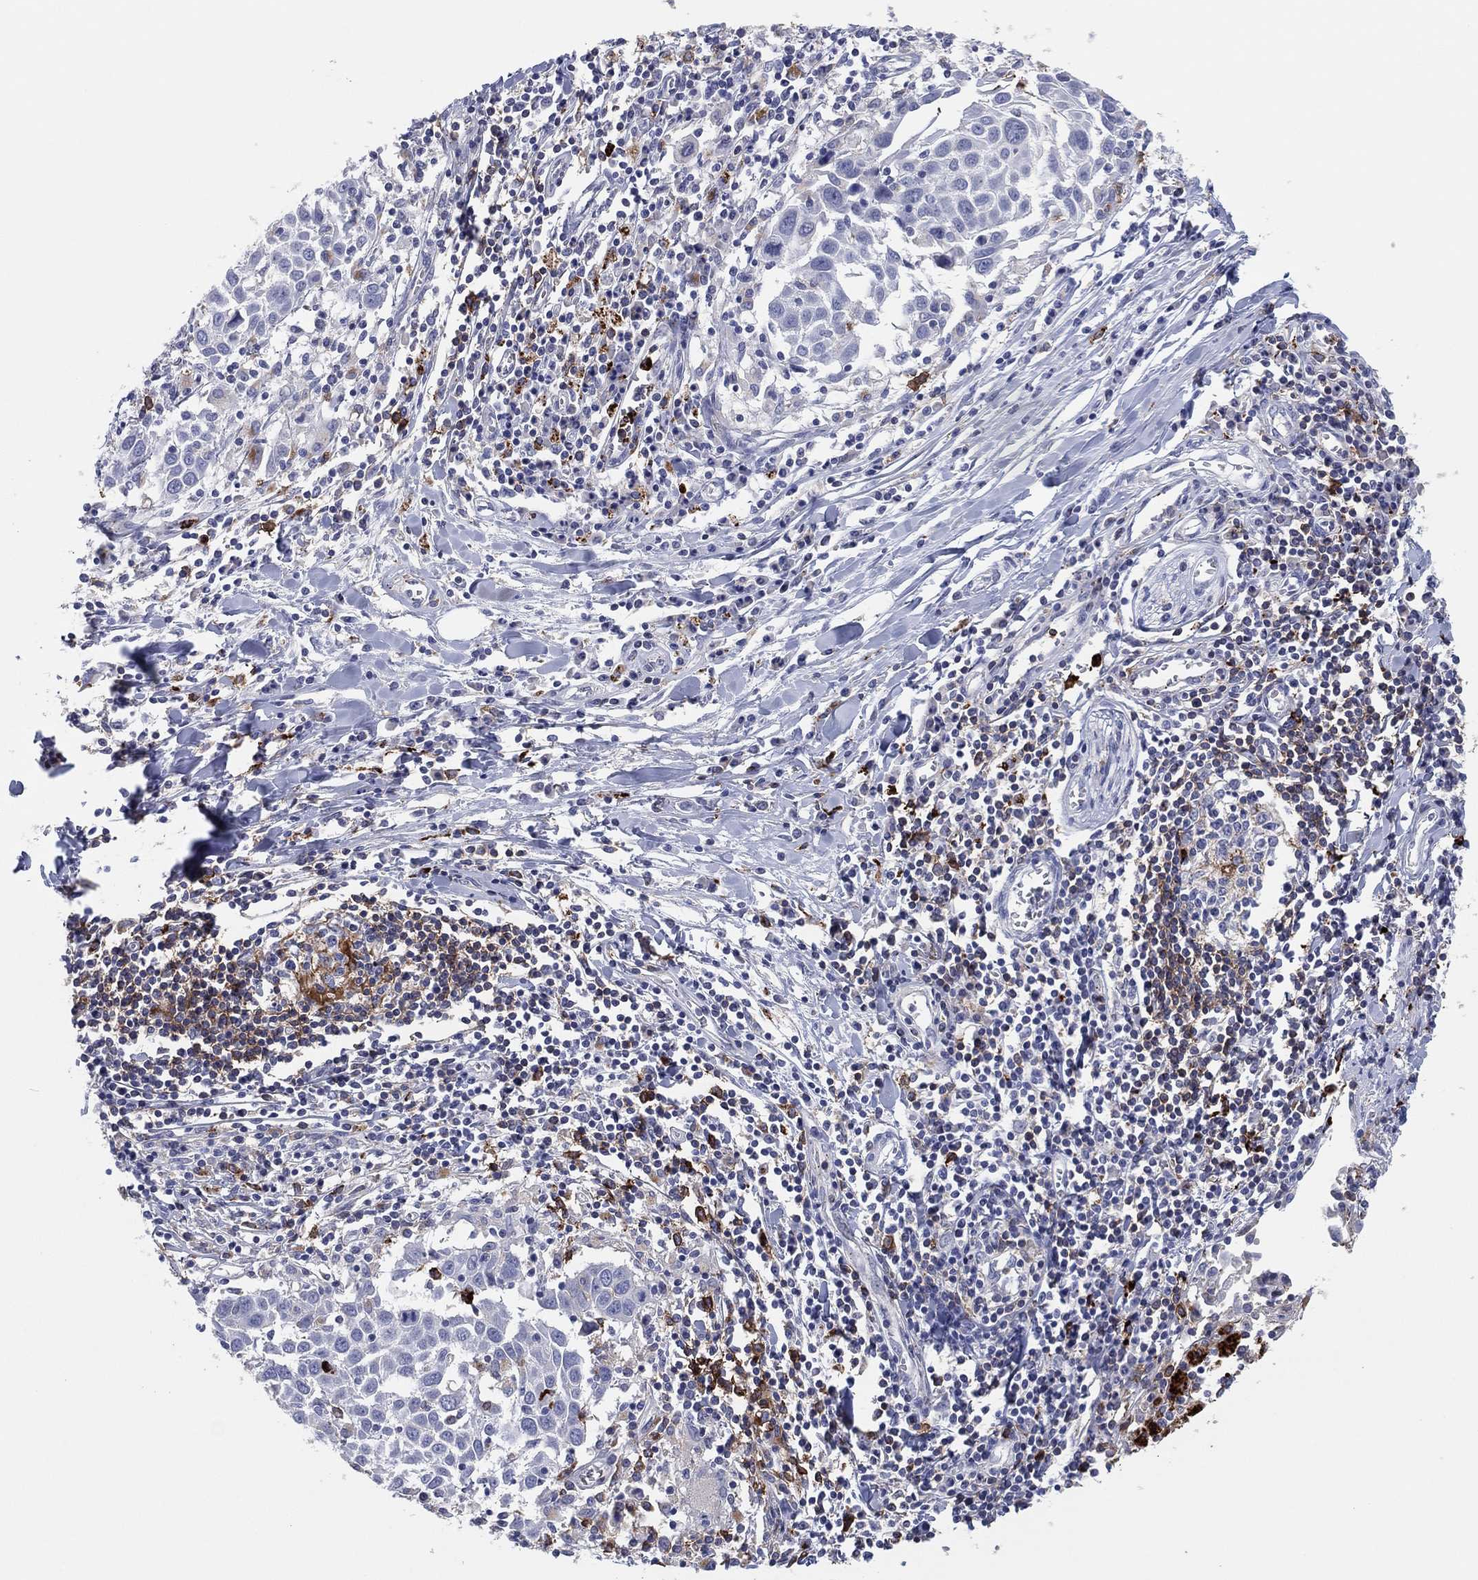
{"staining": {"intensity": "negative", "quantity": "none", "location": "none"}, "tissue": "lung cancer", "cell_type": "Tumor cells", "image_type": "cancer", "snomed": [{"axis": "morphology", "description": "Squamous cell carcinoma, NOS"}, {"axis": "topography", "description": "Lung"}], "caption": "Image shows no protein expression in tumor cells of lung cancer (squamous cell carcinoma) tissue.", "gene": "PLAC8", "patient": {"sex": "male", "age": 57}}